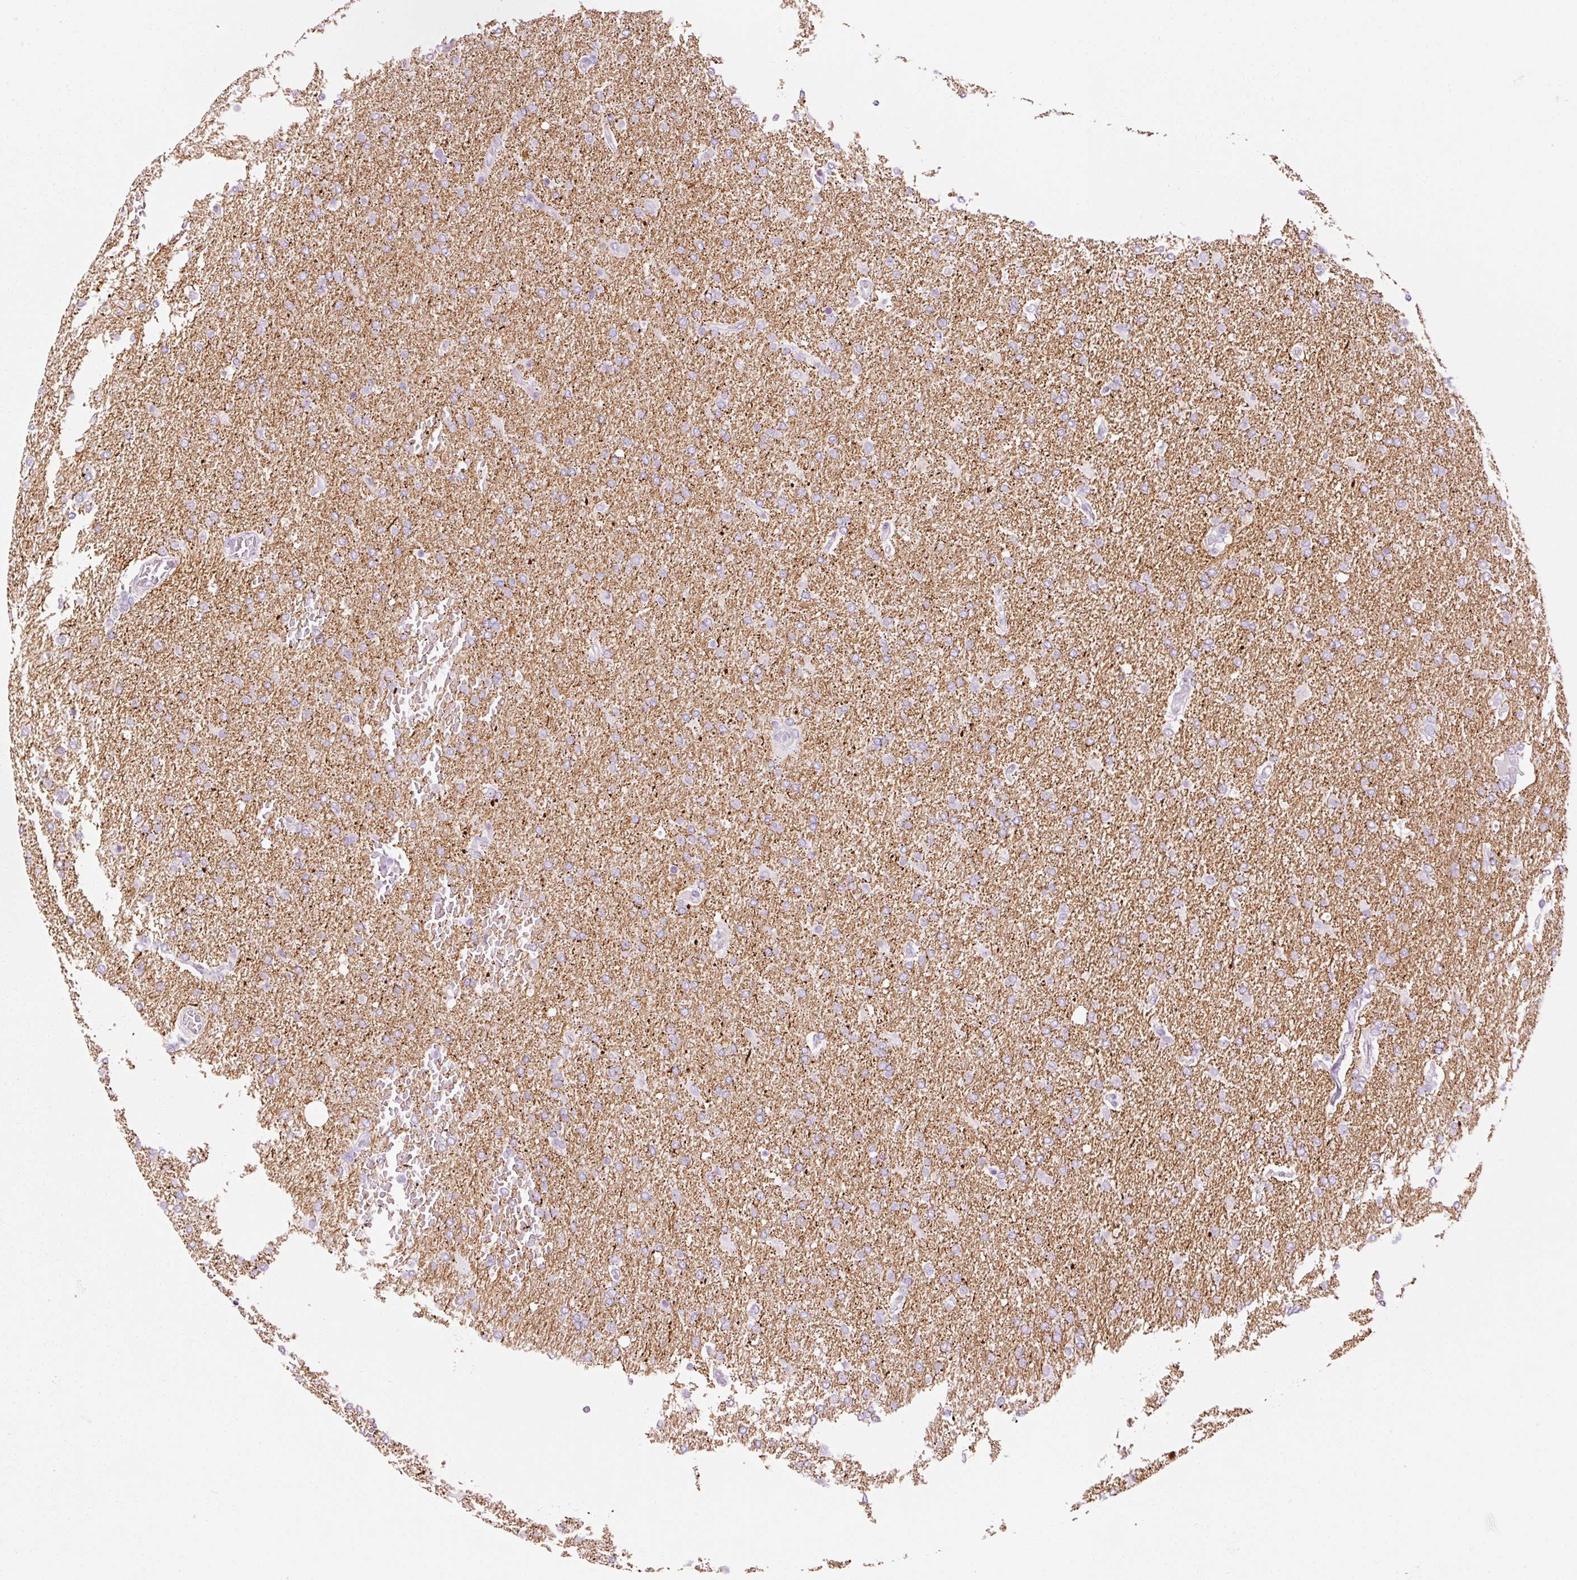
{"staining": {"intensity": "negative", "quantity": "none", "location": "none"}, "tissue": "glioma", "cell_type": "Tumor cells", "image_type": "cancer", "snomed": [{"axis": "morphology", "description": "Glioma, malignant, High grade"}, {"axis": "topography", "description": "Brain"}], "caption": "Immunohistochemistry image of neoplastic tissue: human malignant high-grade glioma stained with DAB displays no significant protein staining in tumor cells.", "gene": "ANKRD20A1", "patient": {"sex": "male", "age": 72}}